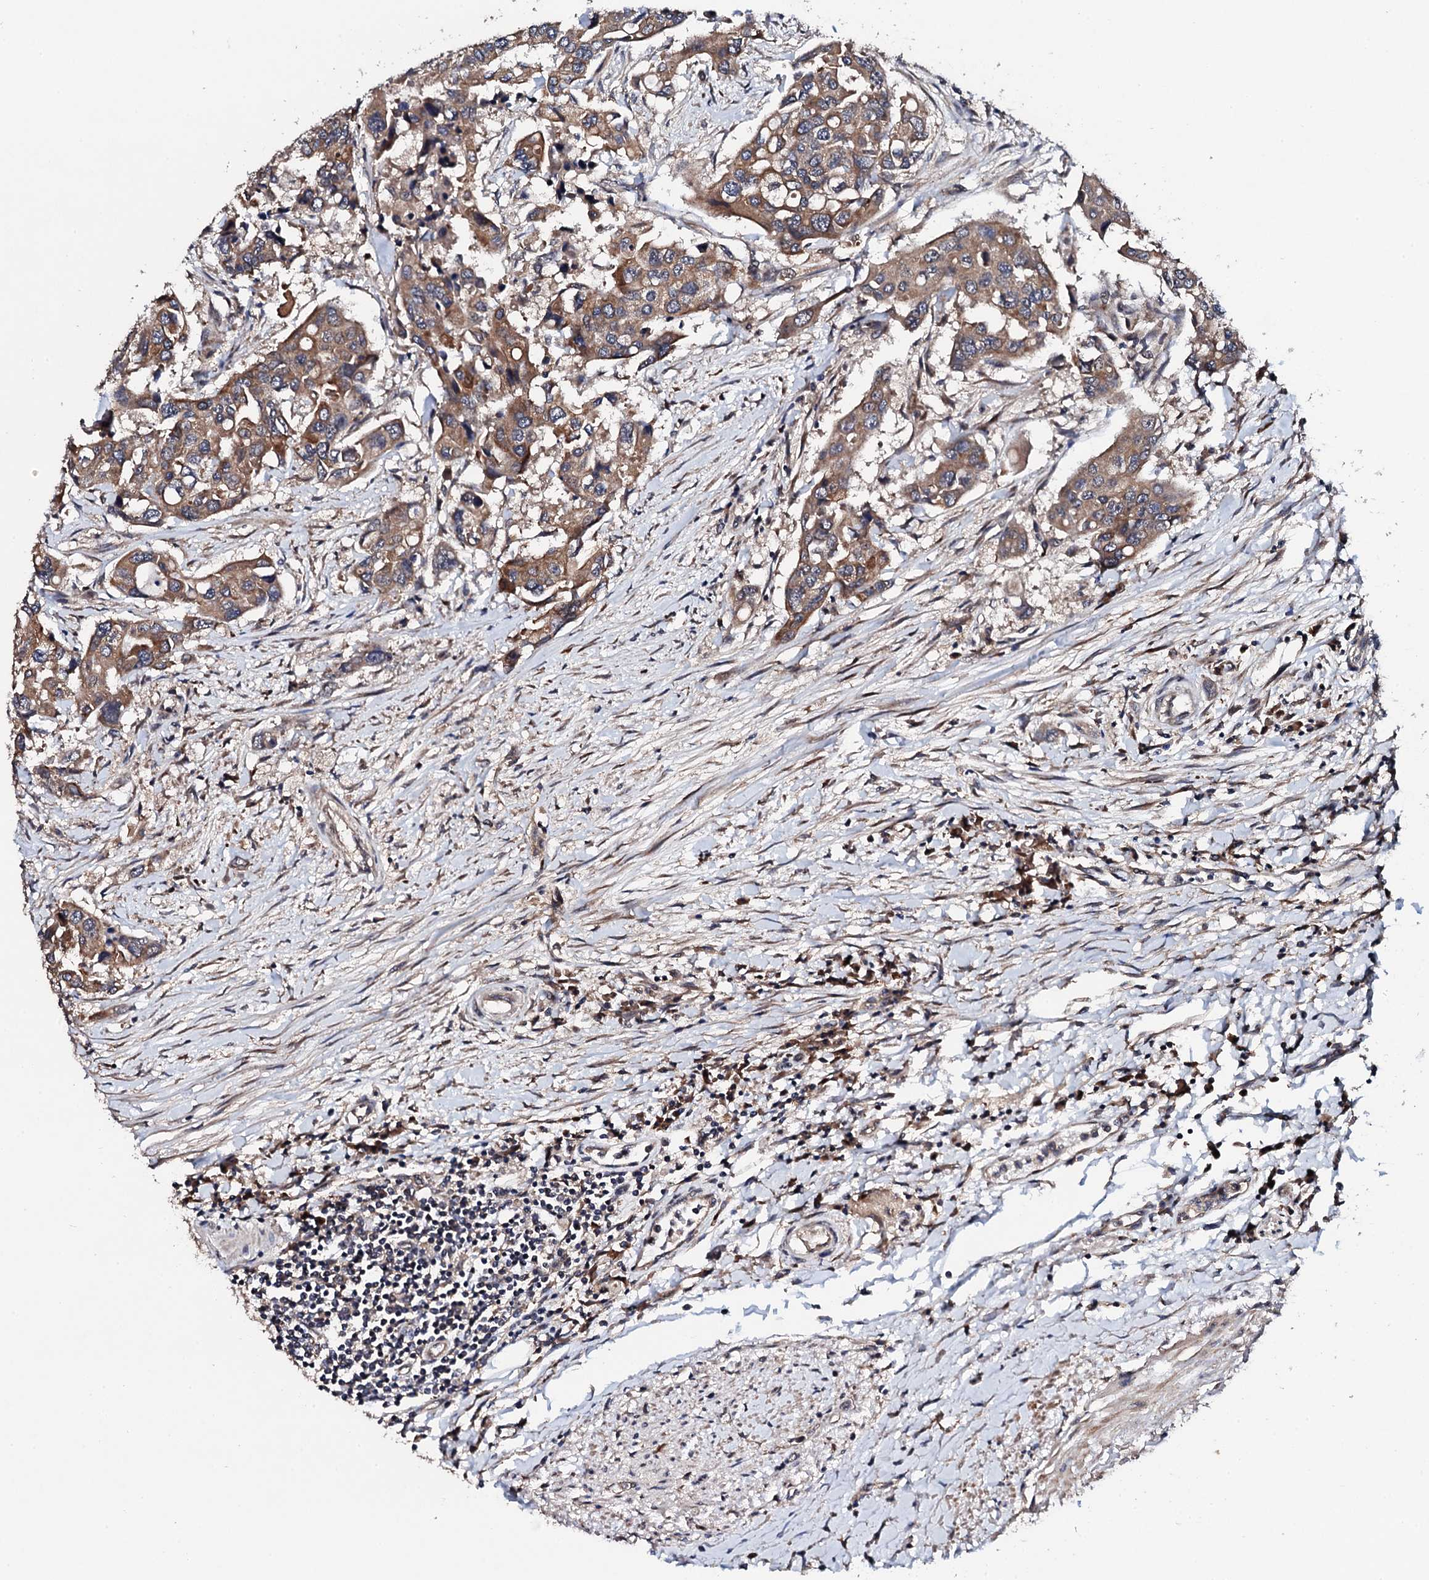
{"staining": {"intensity": "moderate", "quantity": ">75%", "location": "cytoplasmic/membranous"}, "tissue": "colorectal cancer", "cell_type": "Tumor cells", "image_type": "cancer", "snomed": [{"axis": "morphology", "description": "Adenocarcinoma, NOS"}, {"axis": "topography", "description": "Colon"}], "caption": "An IHC histopathology image of tumor tissue is shown. Protein staining in brown highlights moderate cytoplasmic/membranous positivity in colorectal cancer (adenocarcinoma) within tumor cells. The staining is performed using DAB brown chromogen to label protein expression. The nuclei are counter-stained blue using hematoxylin.", "gene": "IP6K1", "patient": {"sex": "male", "age": 77}}